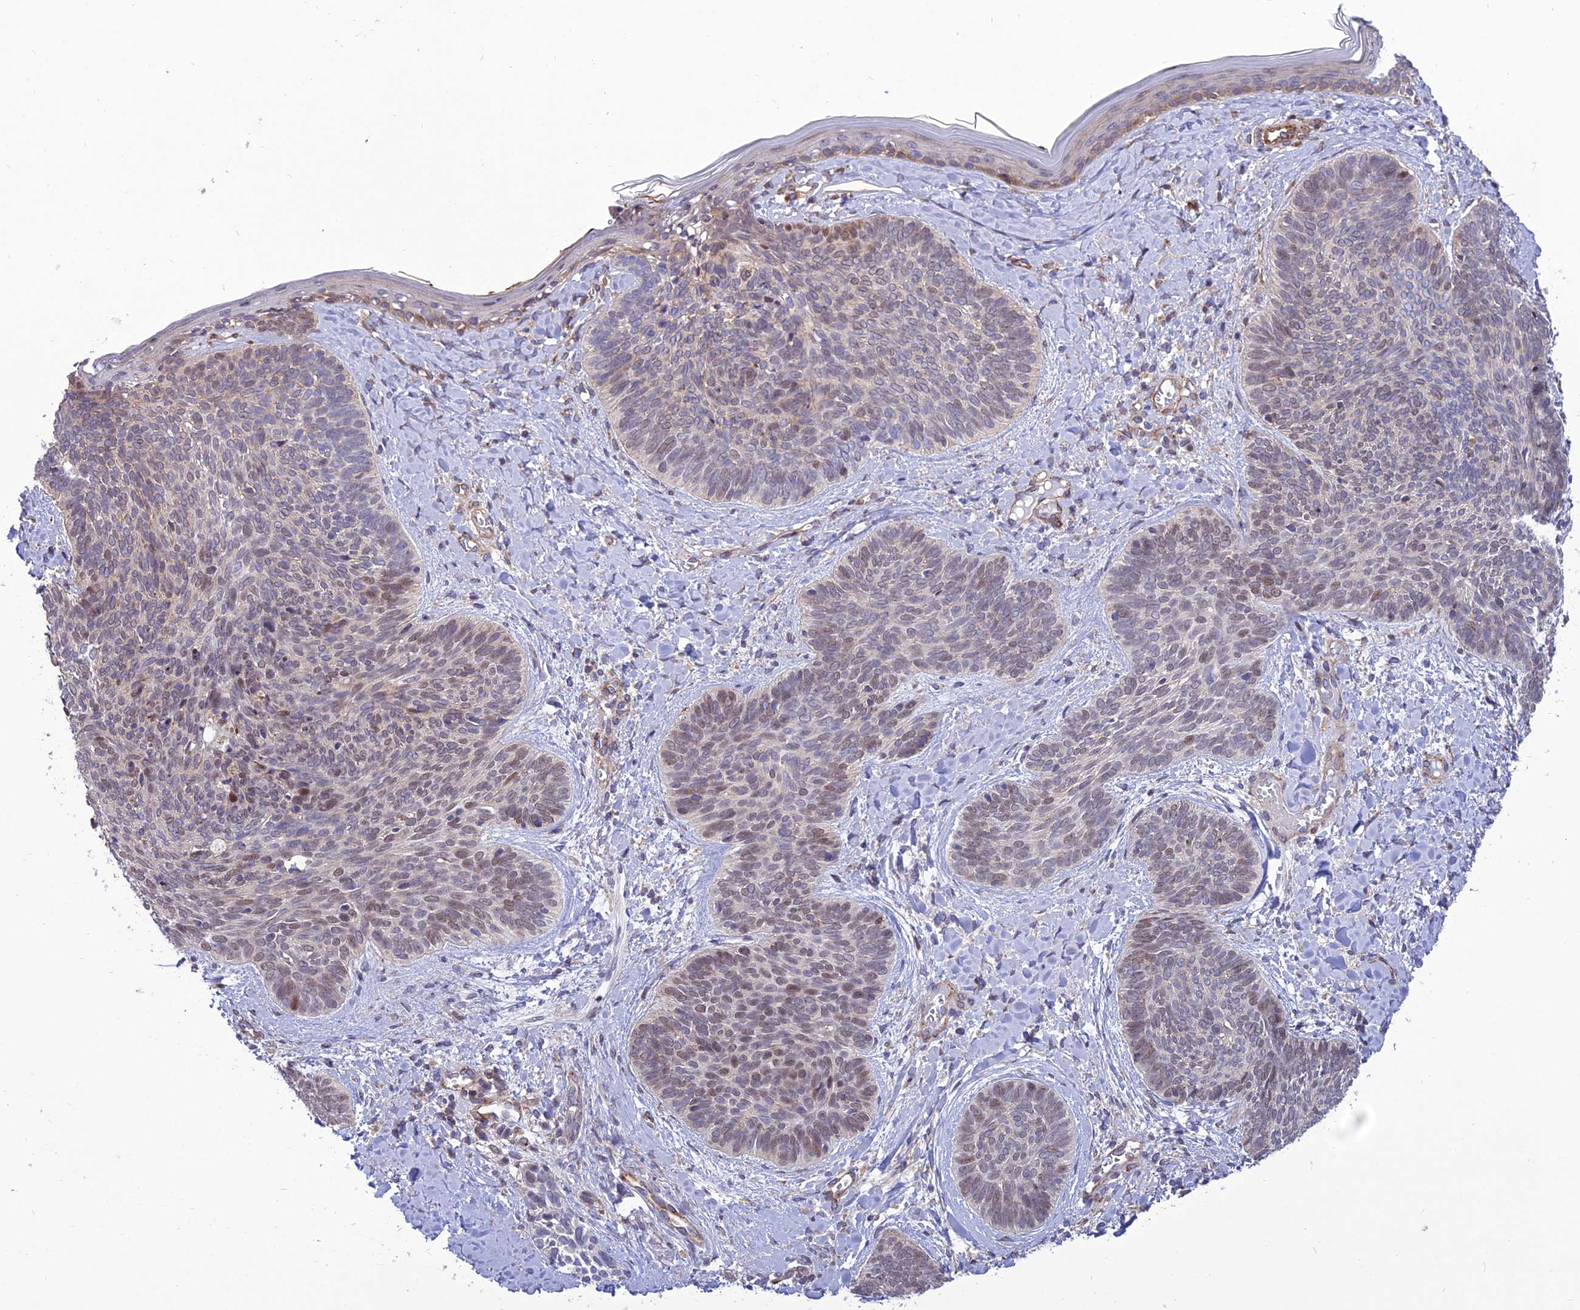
{"staining": {"intensity": "weak", "quantity": ">75%", "location": "nuclear"}, "tissue": "skin cancer", "cell_type": "Tumor cells", "image_type": "cancer", "snomed": [{"axis": "morphology", "description": "Basal cell carcinoma"}, {"axis": "topography", "description": "Skin"}], "caption": "Skin basal cell carcinoma was stained to show a protein in brown. There is low levels of weak nuclear expression in approximately >75% of tumor cells.", "gene": "TSPYL2", "patient": {"sex": "female", "age": 81}}